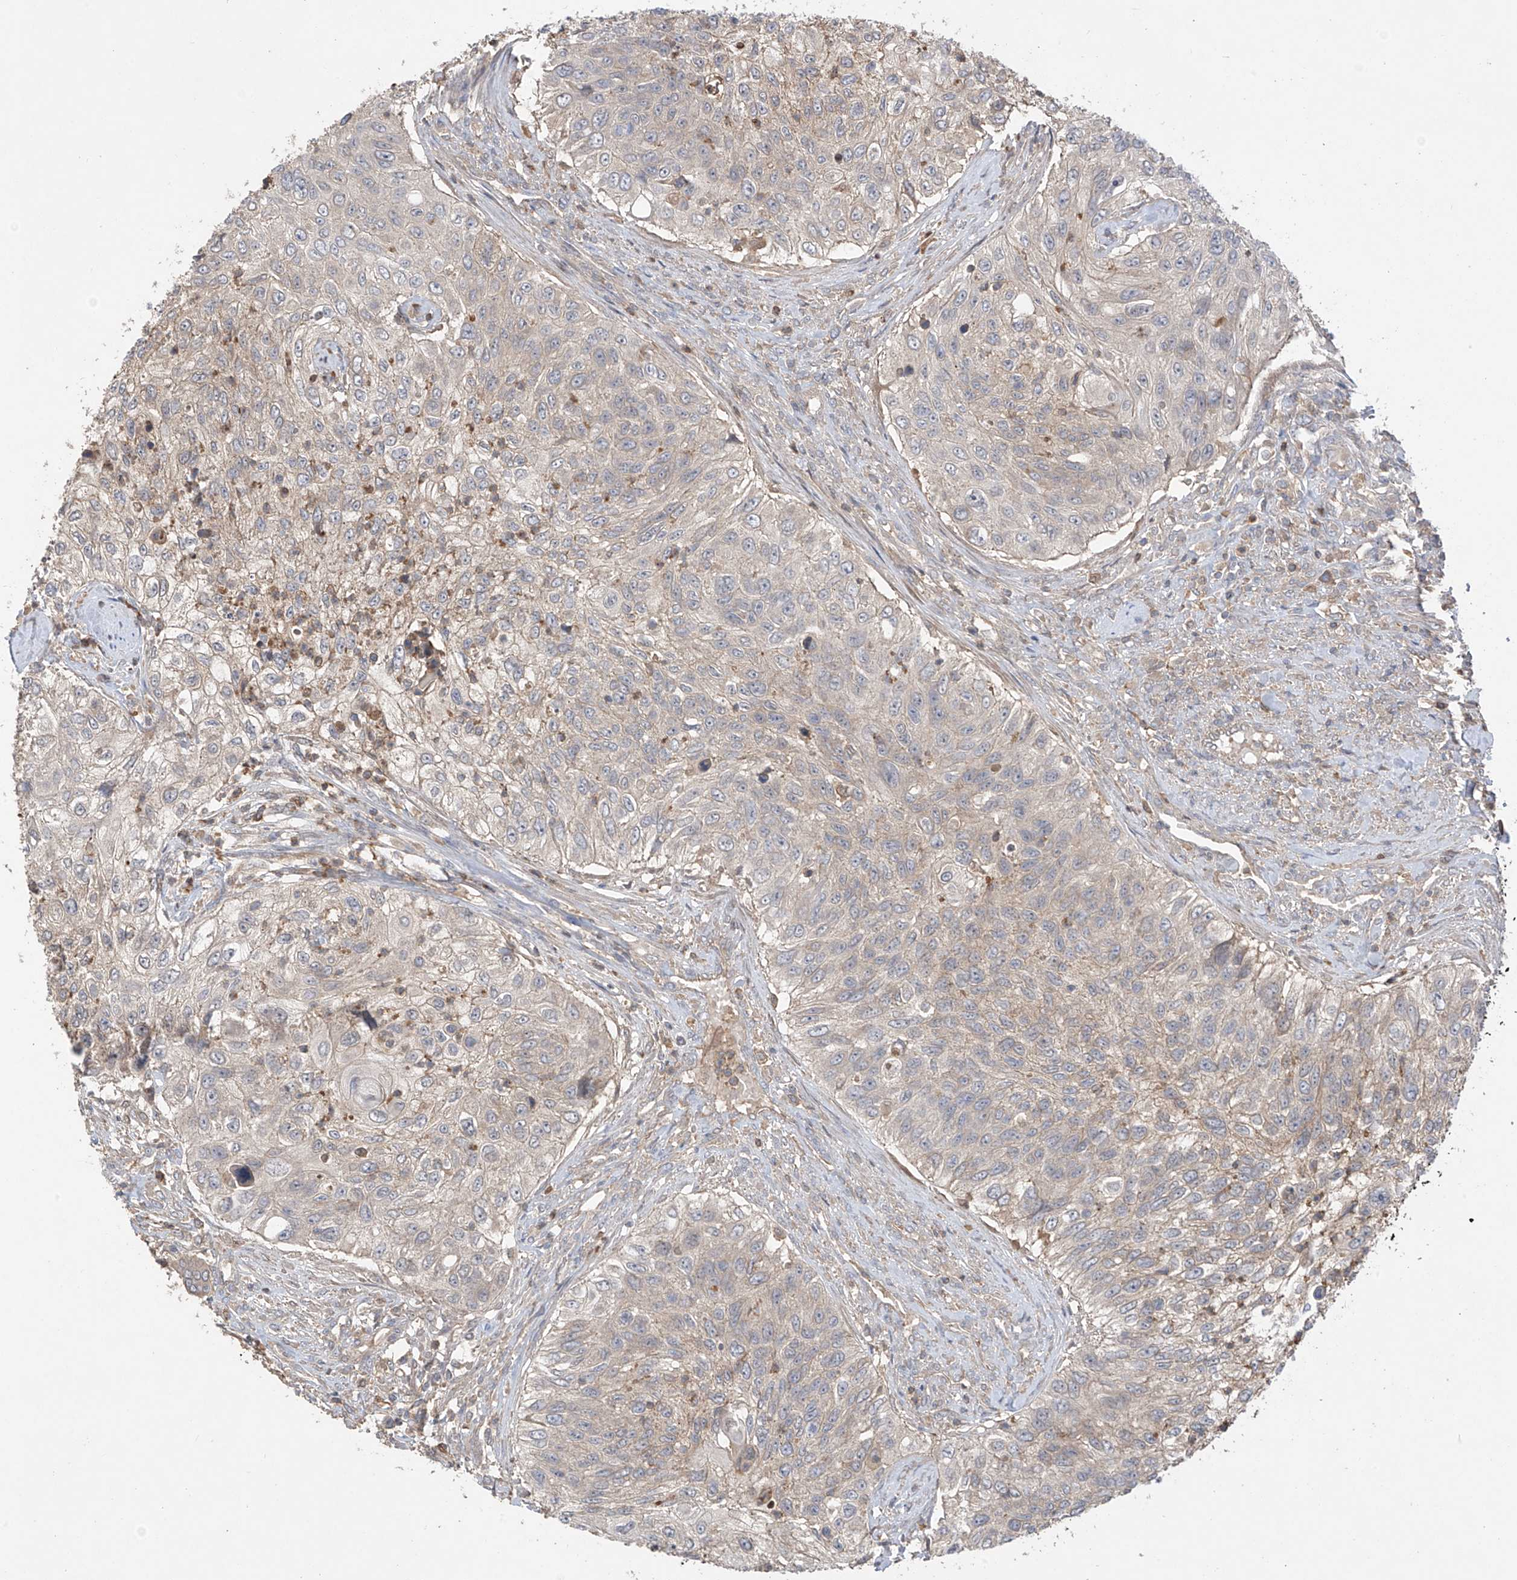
{"staining": {"intensity": "negative", "quantity": "none", "location": "none"}, "tissue": "urothelial cancer", "cell_type": "Tumor cells", "image_type": "cancer", "snomed": [{"axis": "morphology", "description": "Urothelial carcinoma, High grade"}, {"axis": "topography", "description": "Urinary bladder"}], "caption": "Urothelial cancer was stained to show a protein in brown. There is no significant staining in tumor cells.", "gene": "CACNA2D4", "patient": {"sex": "female", "age": 60}}